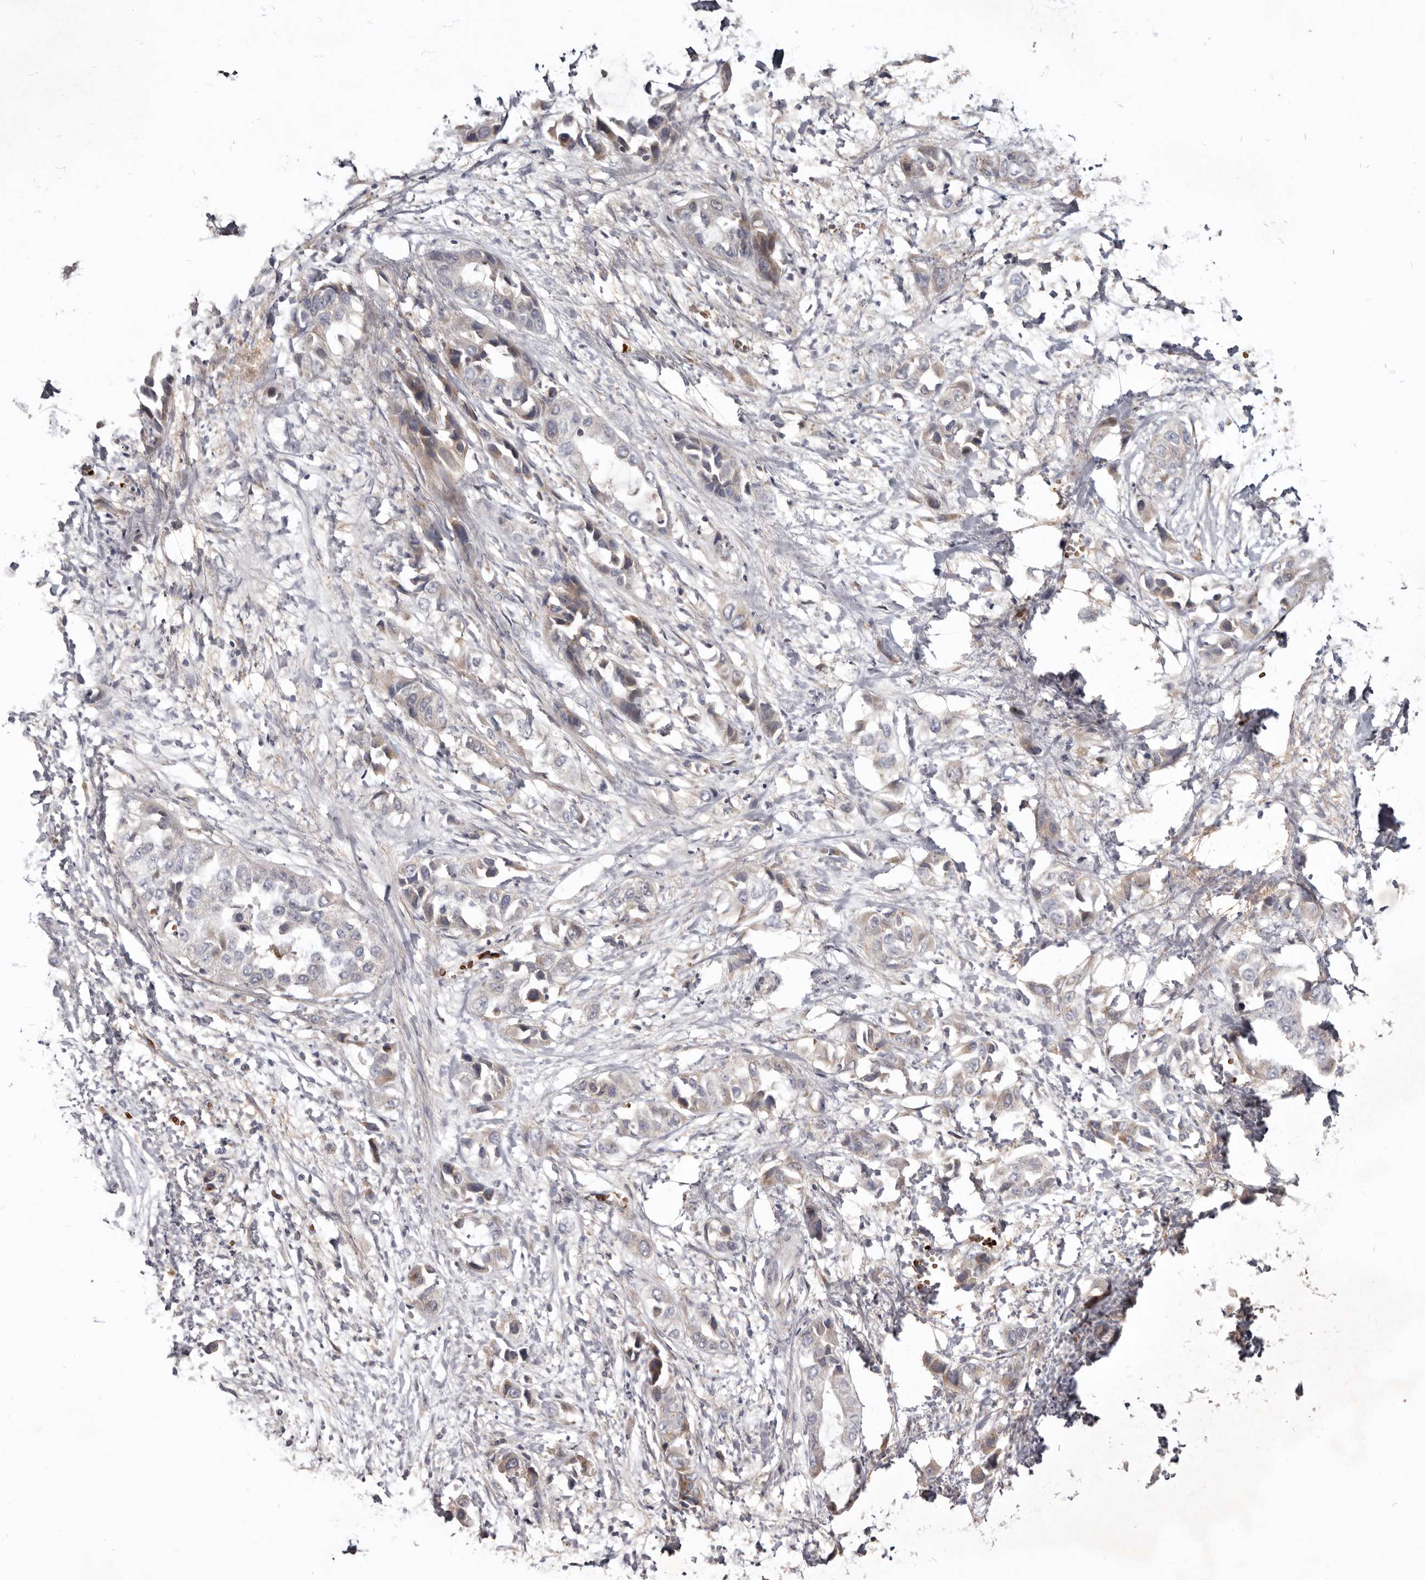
{"staining": {"intensity": "weak", "quantity": "<25%", "location": "cytoplasmic/membranous"}, "tissue": "liver cancer", "cell_type": "Tumor cells", "image_type": "cancer", "snomed": [{"axis": "morphology", "description": "Cholangiocarcinoma"}, {"axis": "topography", "description": "Liver"}], "caption": "Tumor cells are negative for protein expression in human liver cancer (cholangiocarcinoma).", "gene": "NENF", "patient": {"sex": "female", "age": 52}}